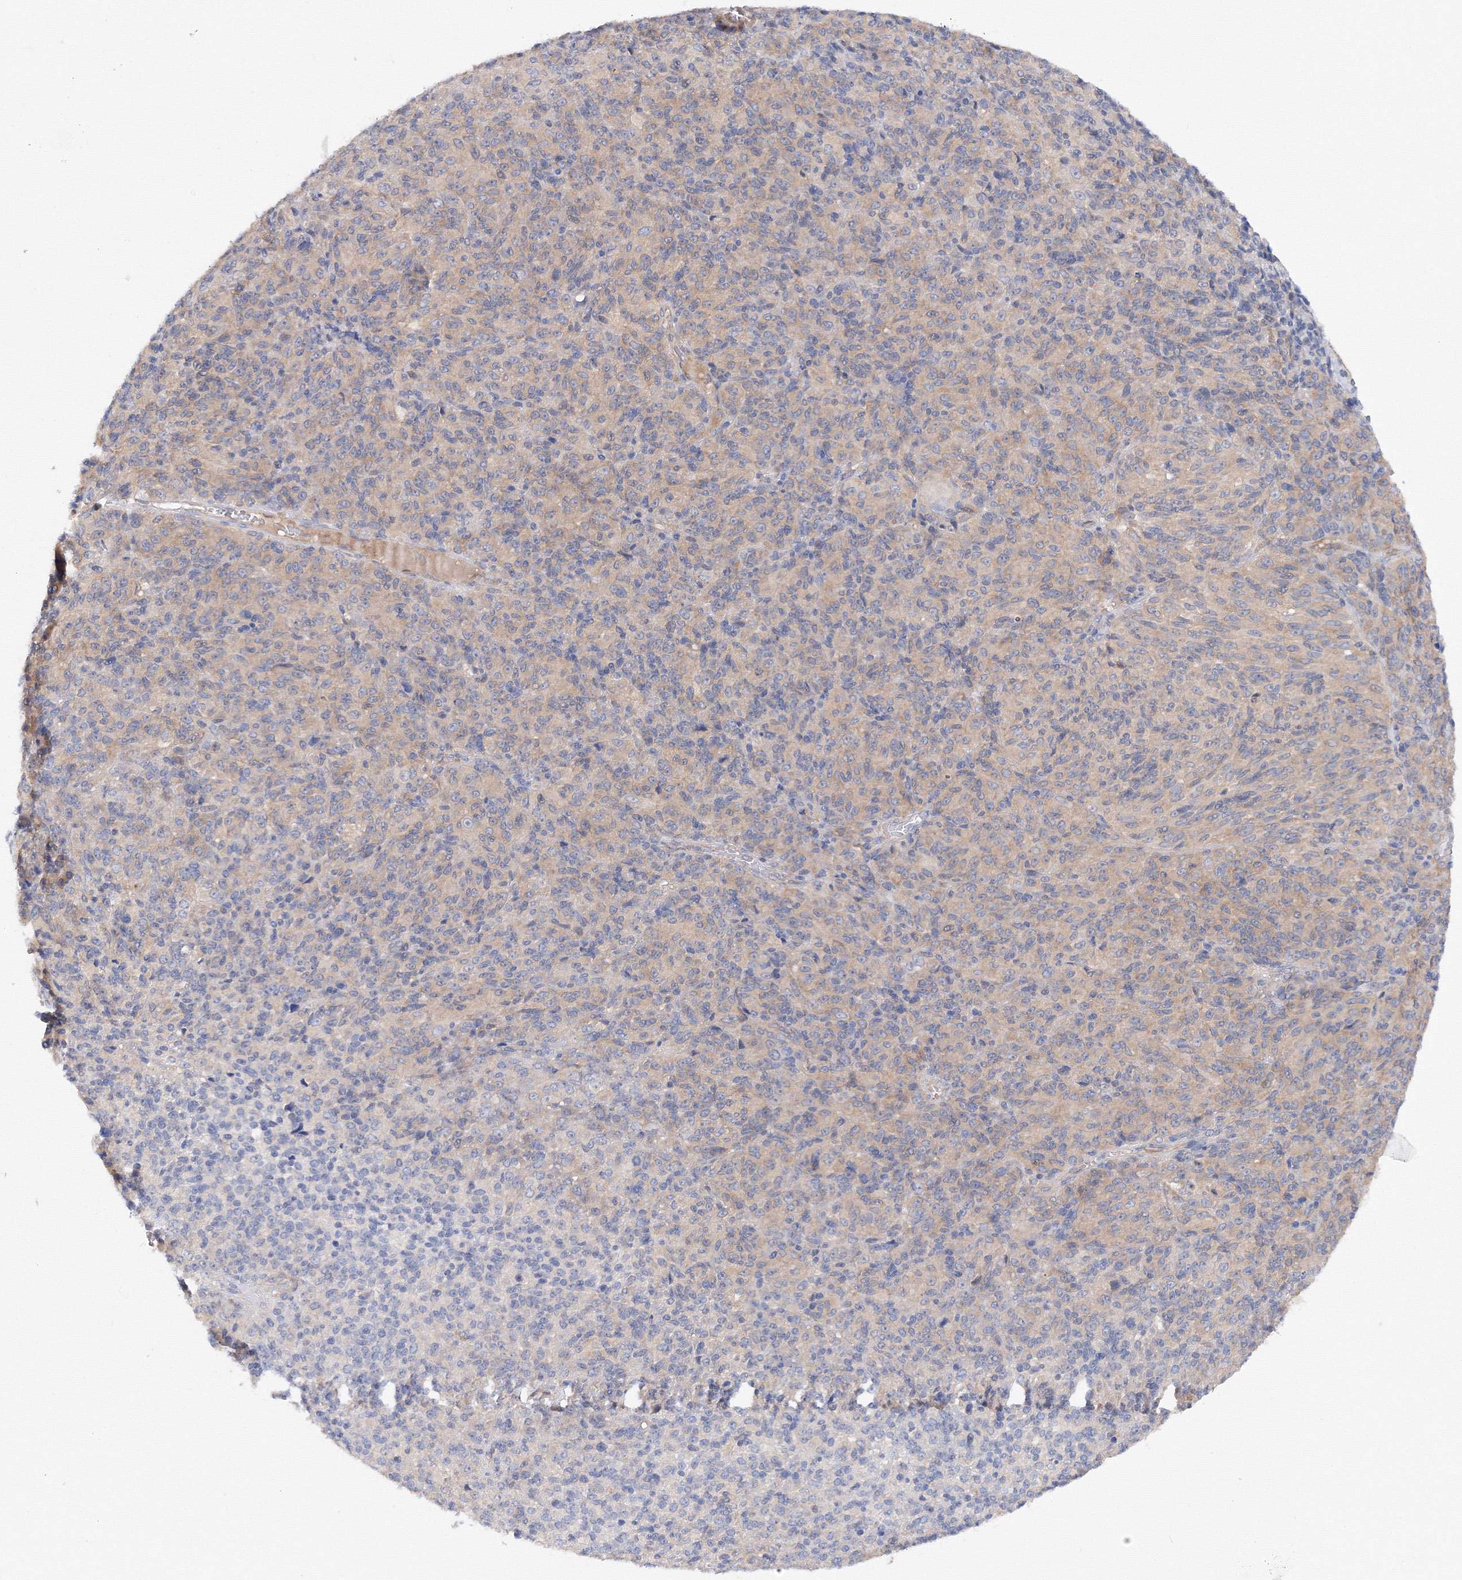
{"staining": {"intensity": "weak", "quantity": "25%-75%", "location": "cytoplasmic/membranous"}, "tissue": "melanoma", "cell_type": "Tumor cells", "image_type": "cancer", "snomed": [{"axis": "morphology", "description": "Malignant melanoma, Metastatic site"}, {"axis": "topography", "description": "Brain"}], "caption": "Brown immunohistochemical staining in melanoma demonstrates weak cytoplasmic/membranous positivity in approximately 25%-75% of tumor cells. The staining is performed using DAB (3,3'-diaminobenzidine) brown chromogen to label protein expression. The nuclei are counter-stained blue using hematoxylin.", "gene": "DIS3L2", "patient": {"sex": "female", "age": 56}}